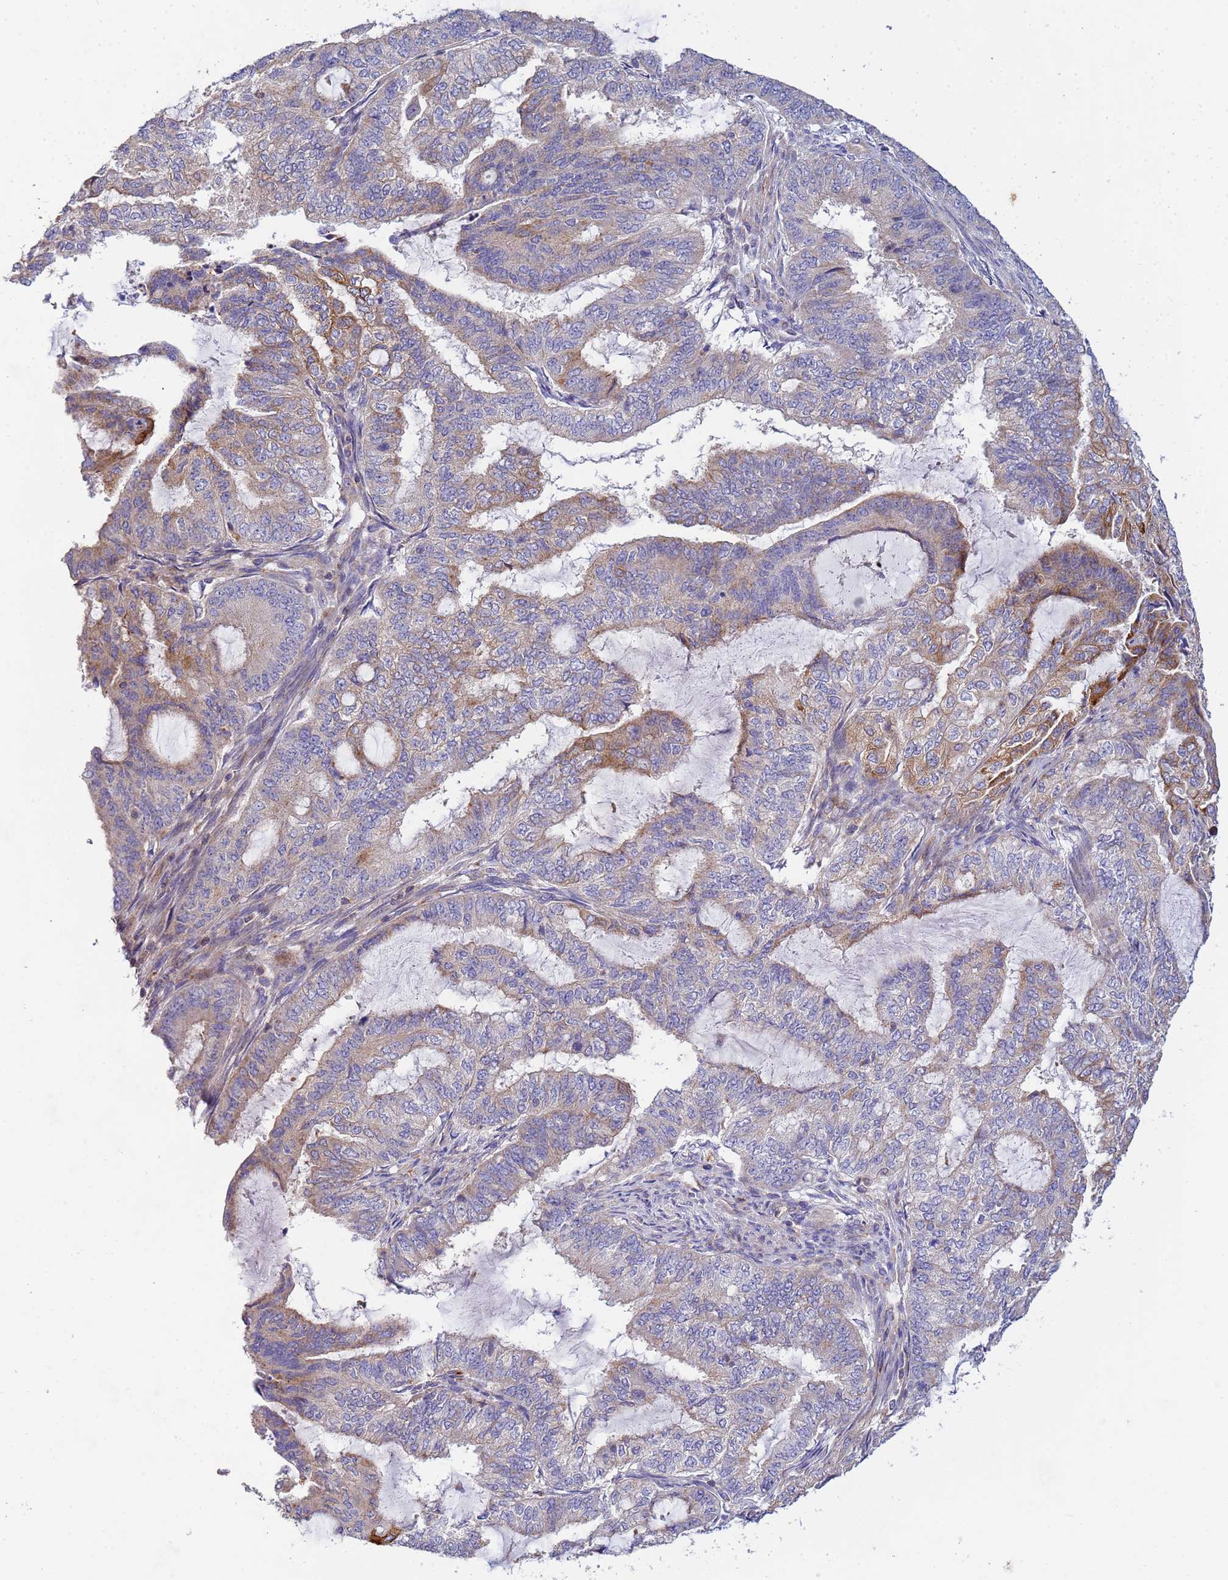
{"staining": {"intensity": "moderate", "quantity": "<25%", "location": "cytoplasmic/membranous"}, "tissue": "endometrial cancer", "cell_type": "Tumor cells", "image_type": "cancer", "snomed": [{"axis": "morphology", "description": "Adenocarcinoma, NOS"}, {"axis": "topography", "description": "Endometrium"}], "caption": "Endometrial cancer (adenocarcinoma) stained with immunohistochemistry (IHC) shows moderate cytoplasmic/membranous staining in about <25% of tumor cells.", "gene": "CDC34", "patient": {"sex": "female", "age": 51}}